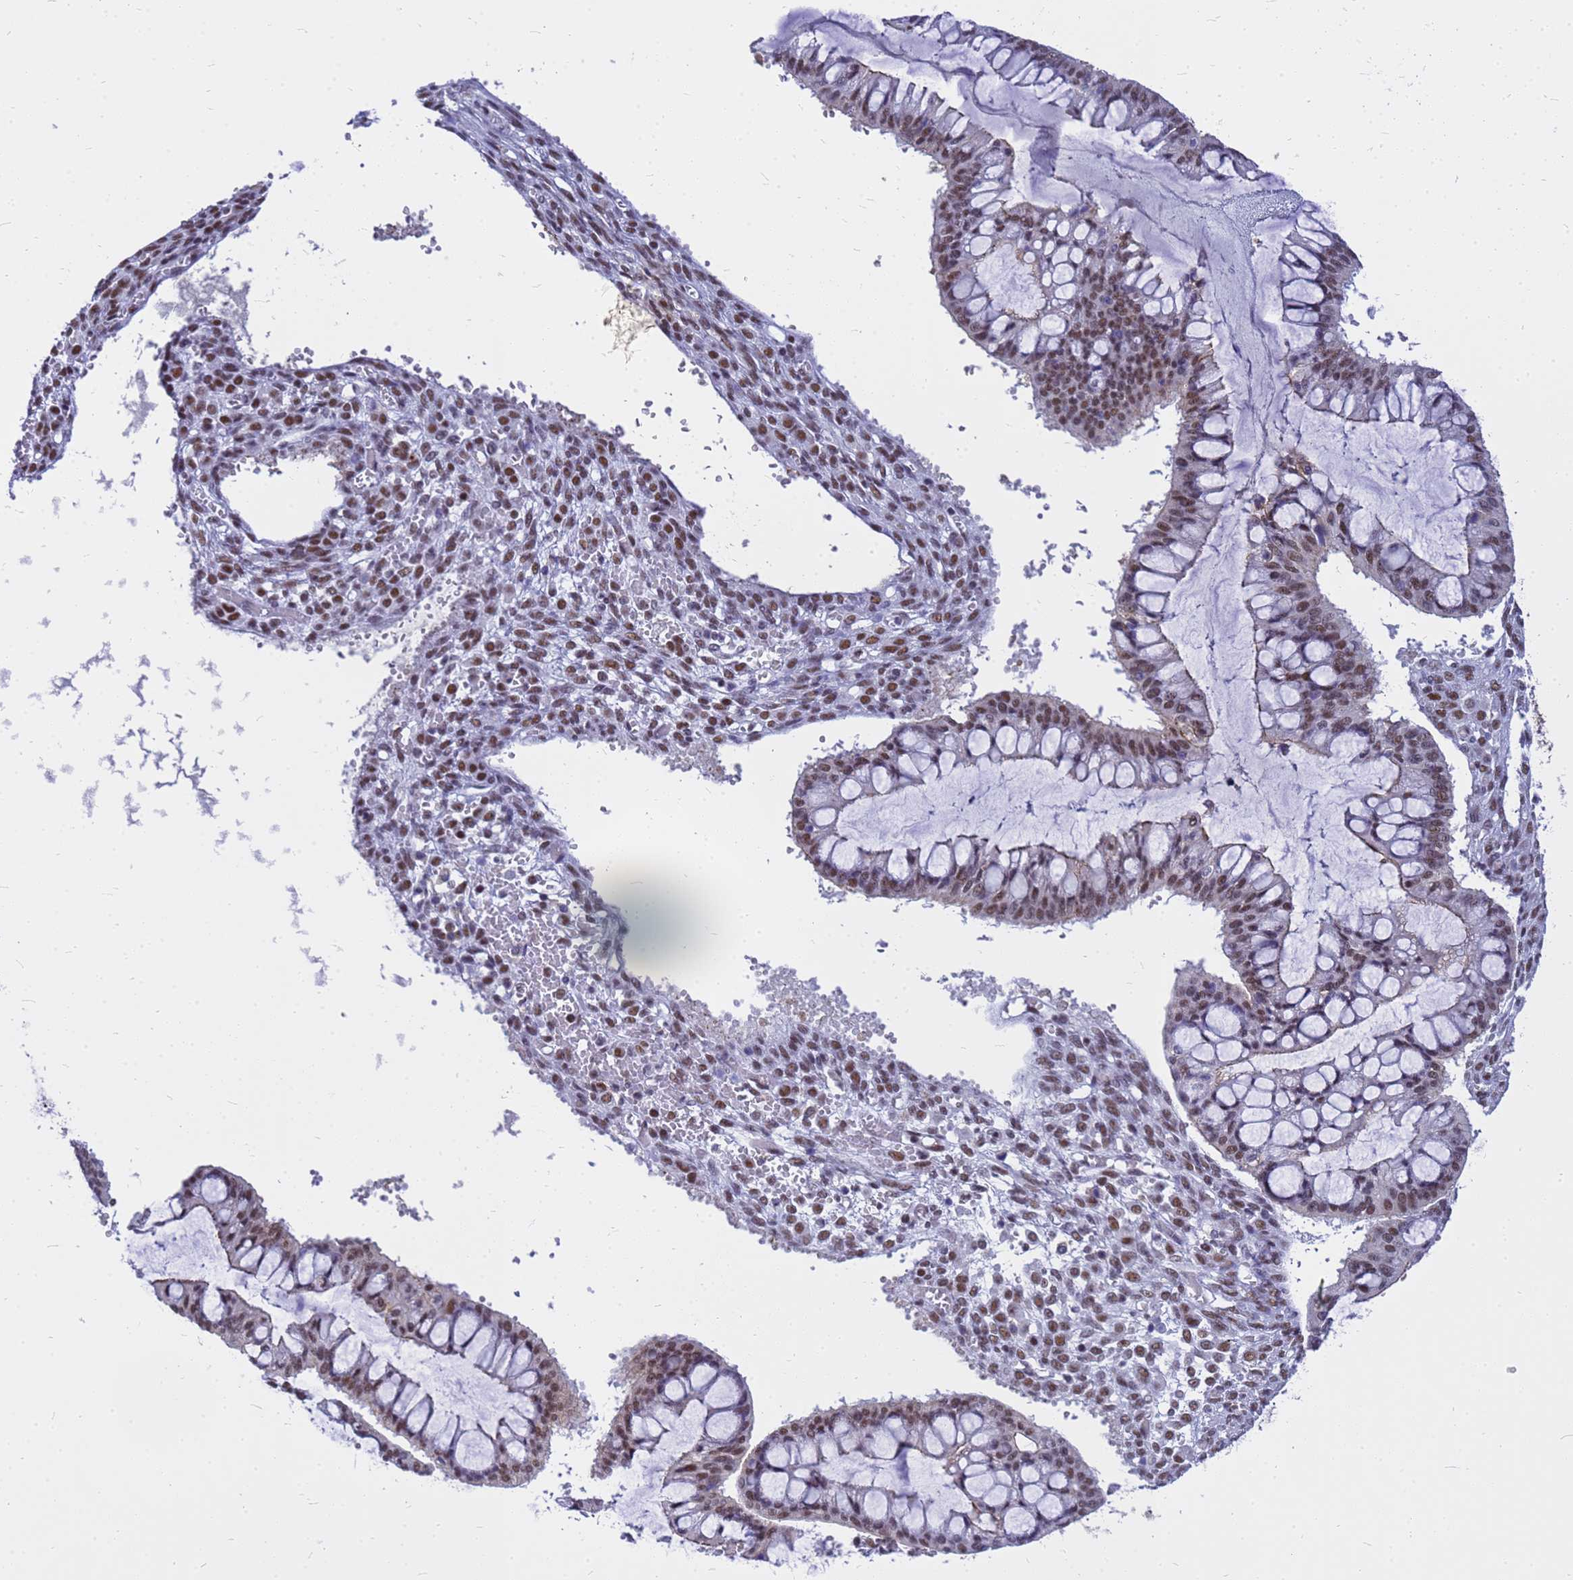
{"staining": {"intensity": "moderate", "quantity": ">75%", "location": "nuclear"}, "tissue": "ovarian cancer", "cell_type": "Tumor cells", "image_type": "cancer", "snomed": [{"axis": "morphology", "description": "Cystadenocarcinoma, mucinous, NOS"}, {"axis": "topography", "description": "Ovary"}], "caption": "This is a micrograph of immunohistochemistry staining of ovarian mucinous cystadenocarcinoma, which shows moderate positivity in the nuclear of tumor cells.", "gene": "SART3", "patient": {"sex": "female", "age": 73}}